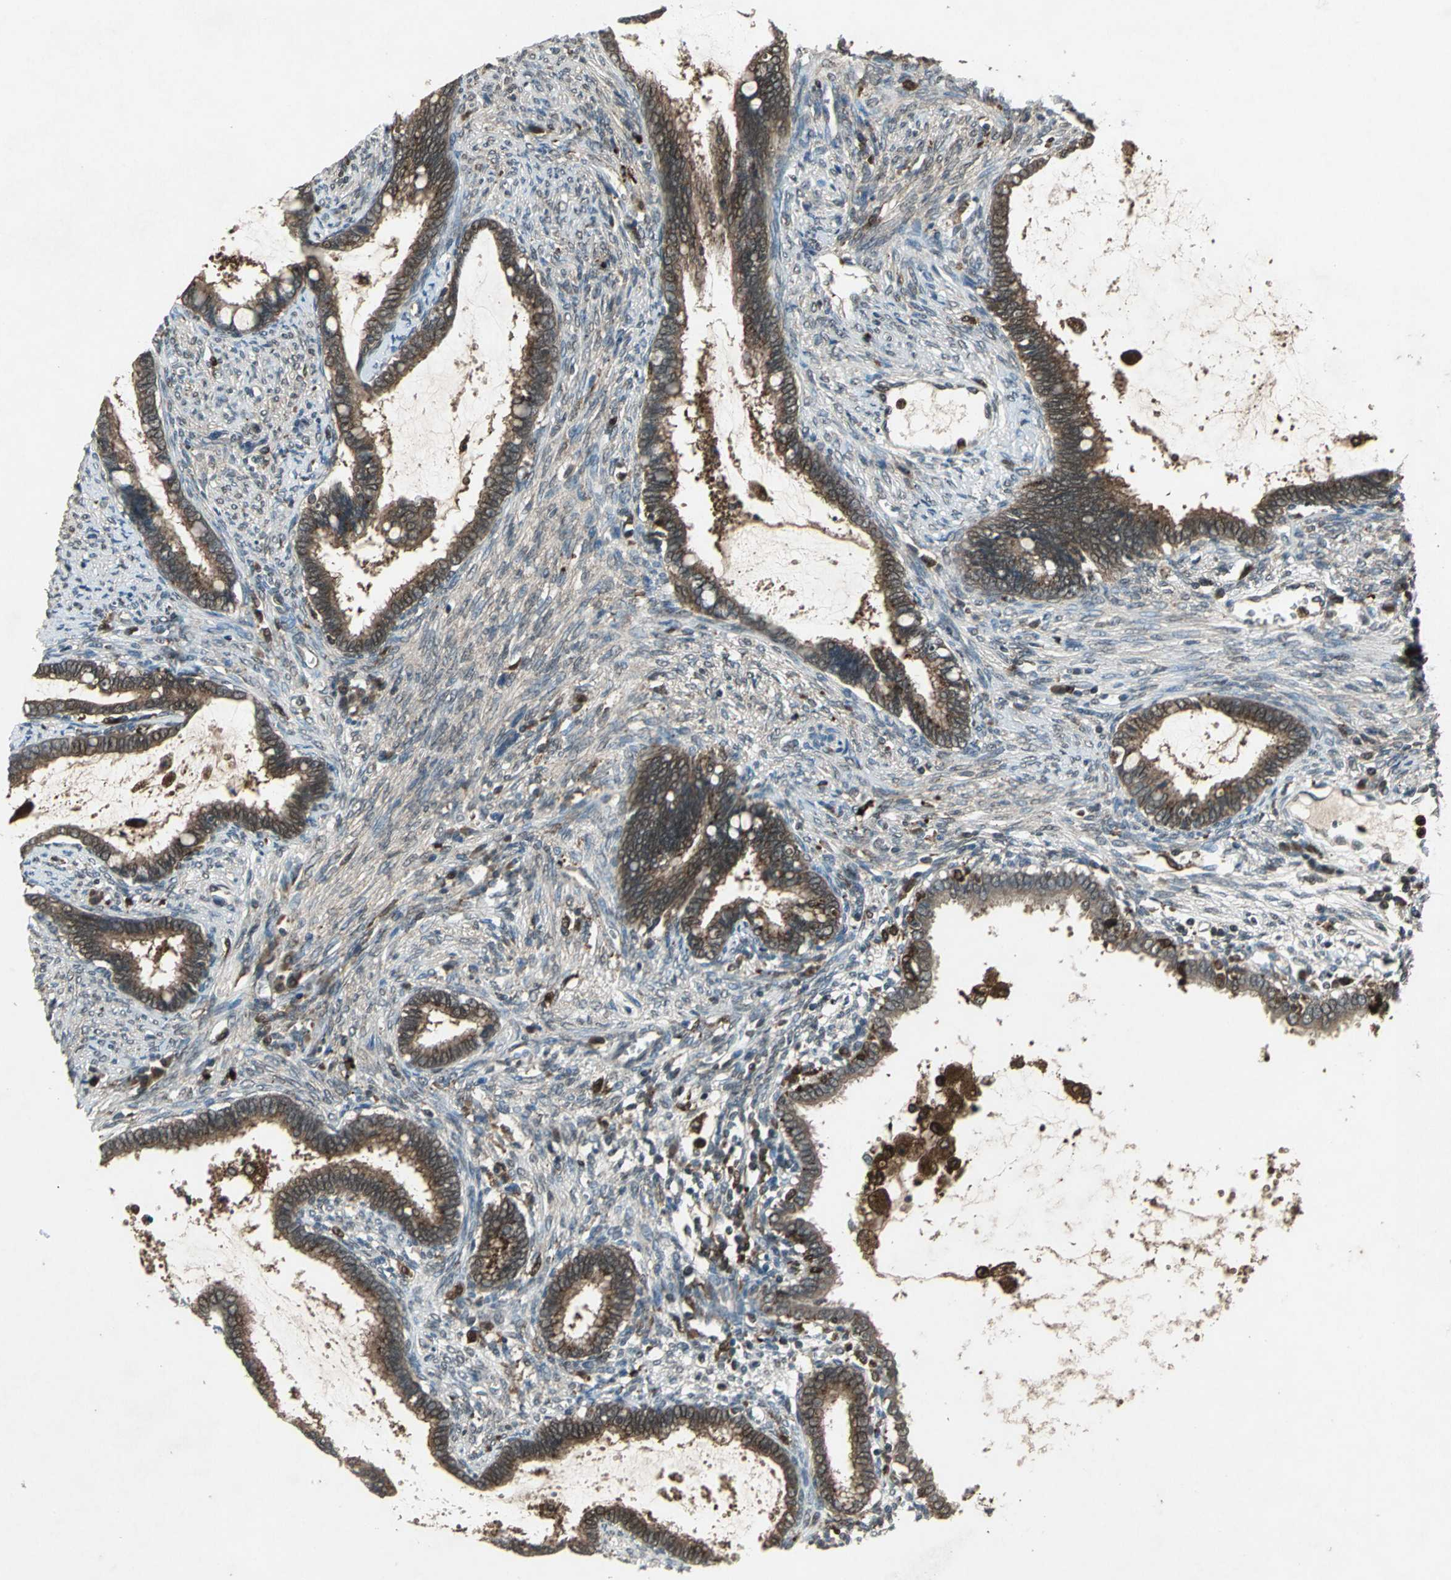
{"staining": {"intensity": "strong", "quantity": ">75%", "location": "cytoplasmic/membranous"}, "tissue": "cervical cancer", "cell_type": "Tumor cells", "image_type": "cancer", "snomed": [{"axis": "morphology", "description": "Adenocarcinoma, NOS"}, {"axis": "topography", "description": "Cervix"}], "caption": "Protein expression analysis of human cervical cancer reveals strong cytoplasmic/membranous positivity in about >75% of tumor cells. The protein of interest is shown in brown color, while the nuclei are stained blue.", "gene": "PYCARD", "patient": {"sex": "female", "age": 44}}